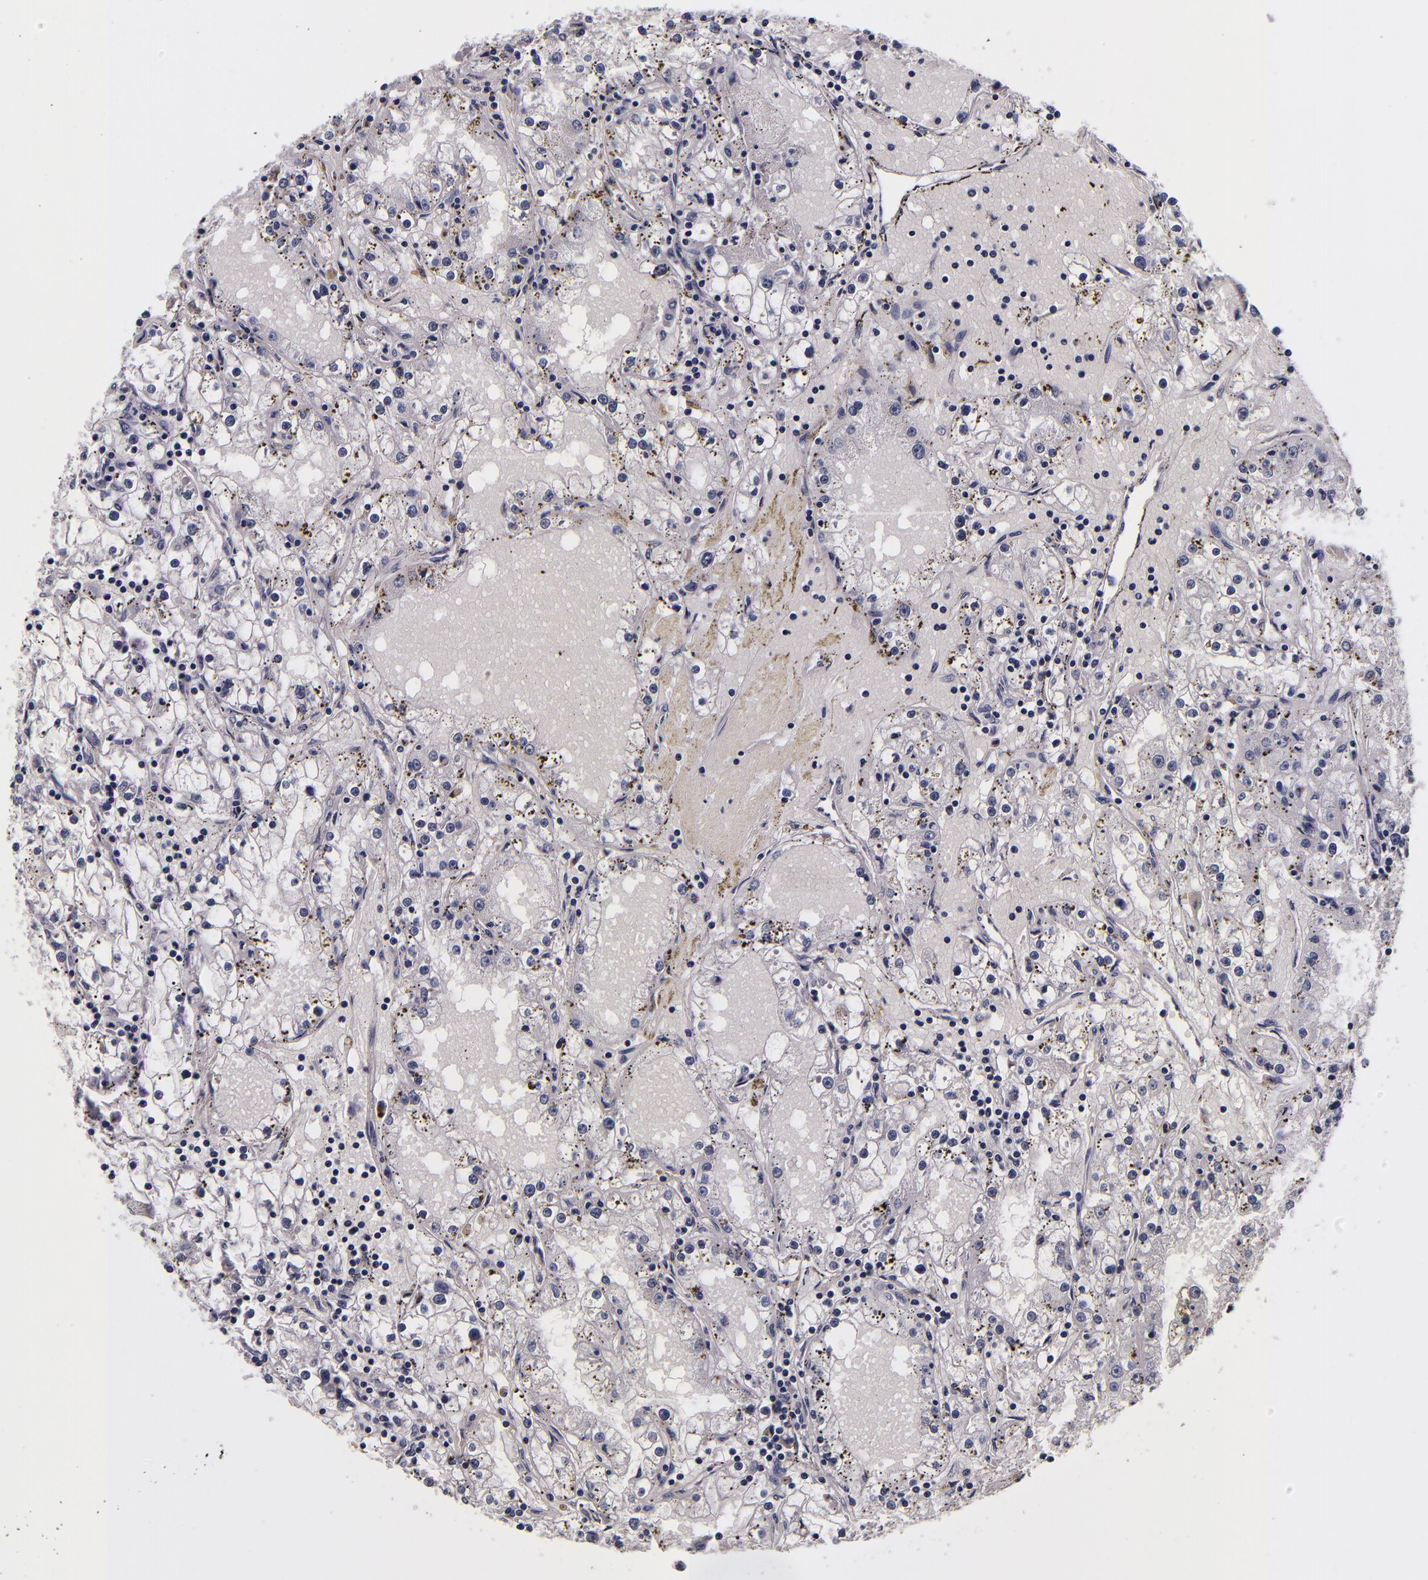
{"staining": {"intensity": "negative", "quantity": "none", "location": "none"}, "tissue": "renal cancer", "cell_type": "Tumor cells", "image_type": "cancer", "snomed": [{"axis": "morphology", "description": "Adenocarcinoma, NOS"}, {"axis": "topography", "description": "Kidney"}], "caption": "Immunohistochemistry (IHC) image of neoplastic tissue: adenocarcinoma (renal) stained with DAB (3,3'-diaminobenzidine) exhibits no significant protein positivity in tumor cells.", "gene": "FBN1", "patient": {"sex": "male", "age": 56}}